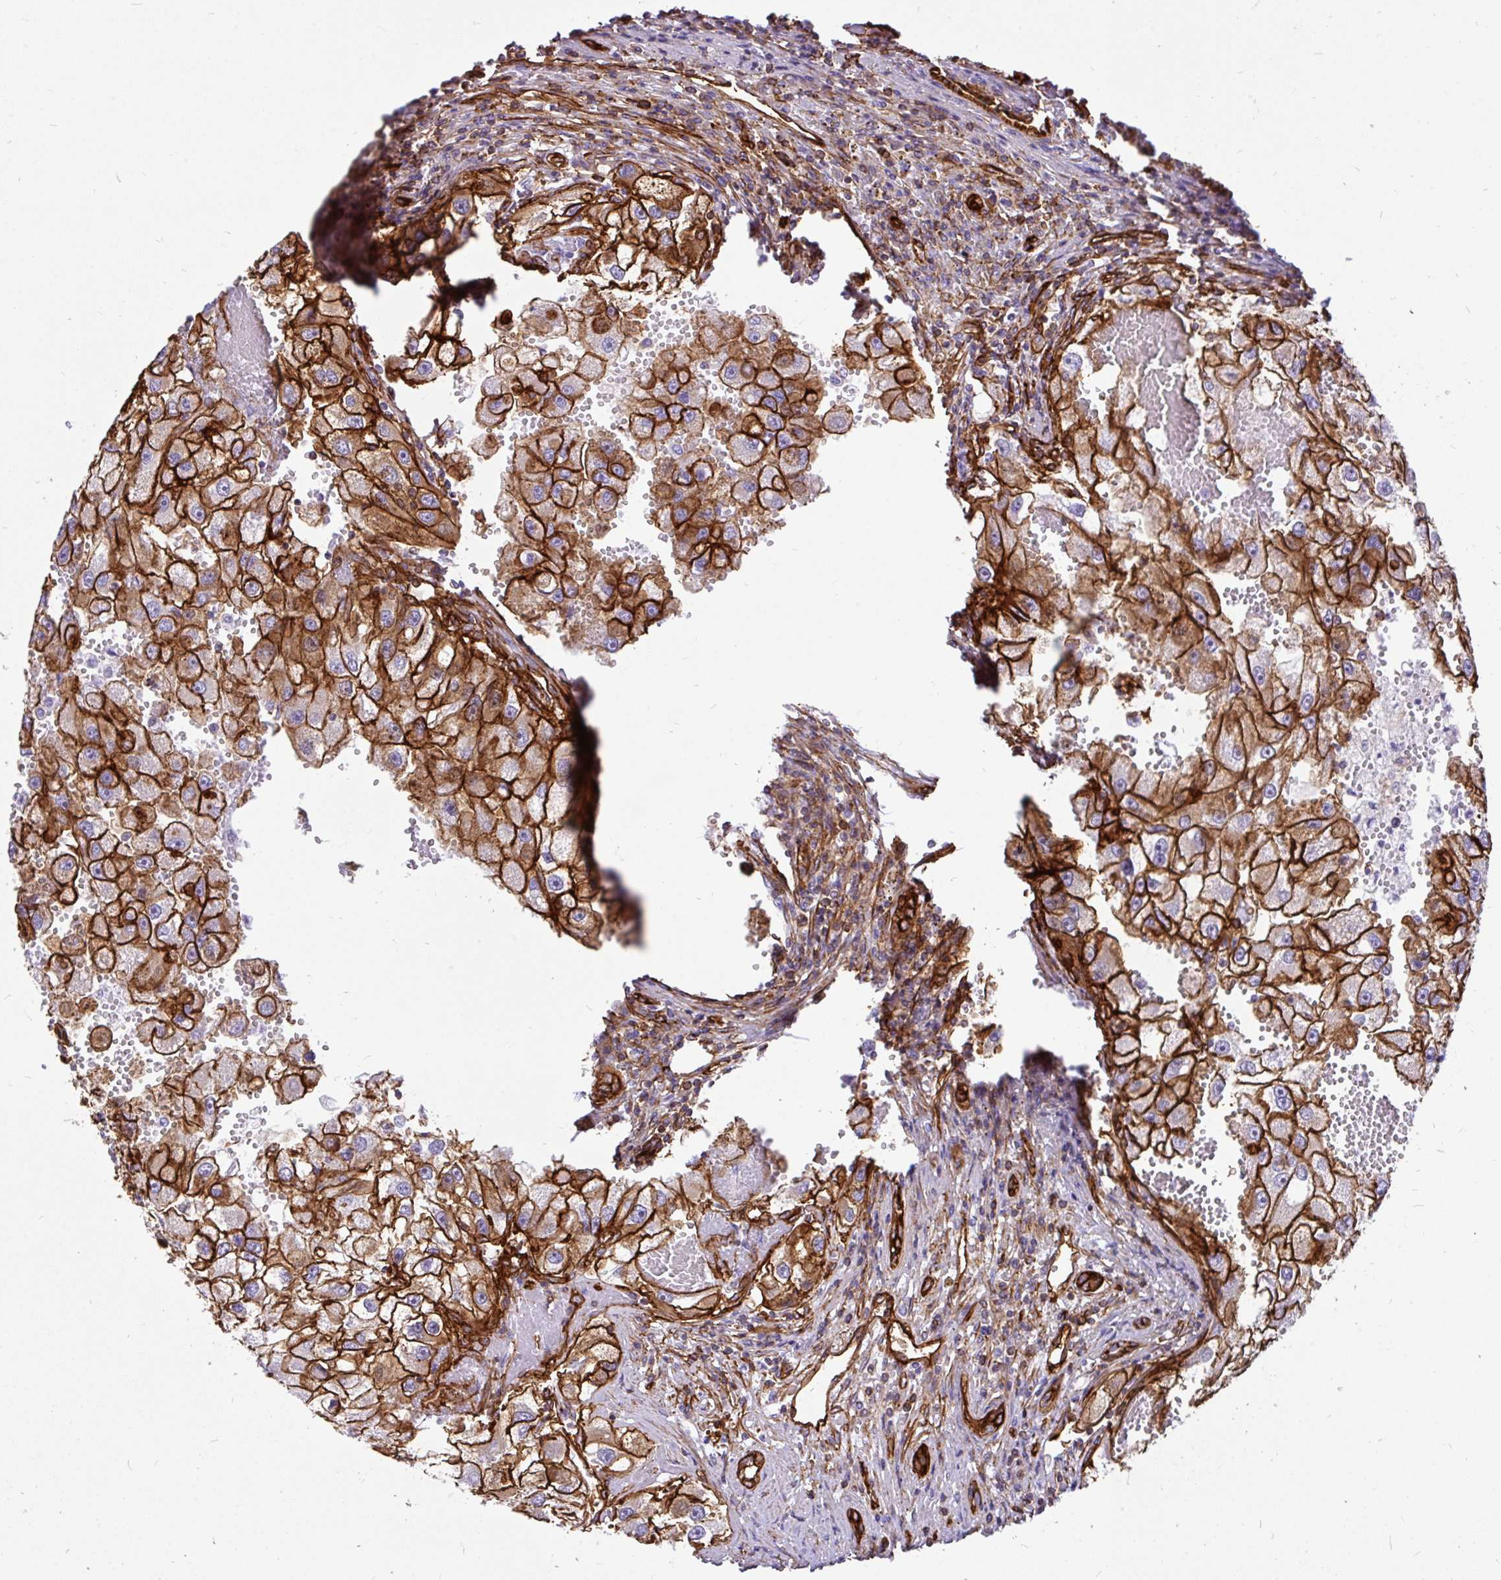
{"staining": {"intensity": "strong", "quantity": ">75%", "location": "cytoplasmic/membranous"}, "tissue": "renal cancer", "cell_type": "Tumor cells", "image_type": "cancer", "snomed": [{"axis": "morphology", "description": "Adenocarcinoma, NOS"}, {"axis": "topography", "description": "Kidney"}], "caption": "DAB (3,3'-diaminobenzidine) immunohistochemical staining of human renal cancer reveals strong cytoplasmic/membranous protein staining in about >75% of tumor cells.", "gene": "MAP1LC3B", "patient": {"sex": "male", "age": 63}}